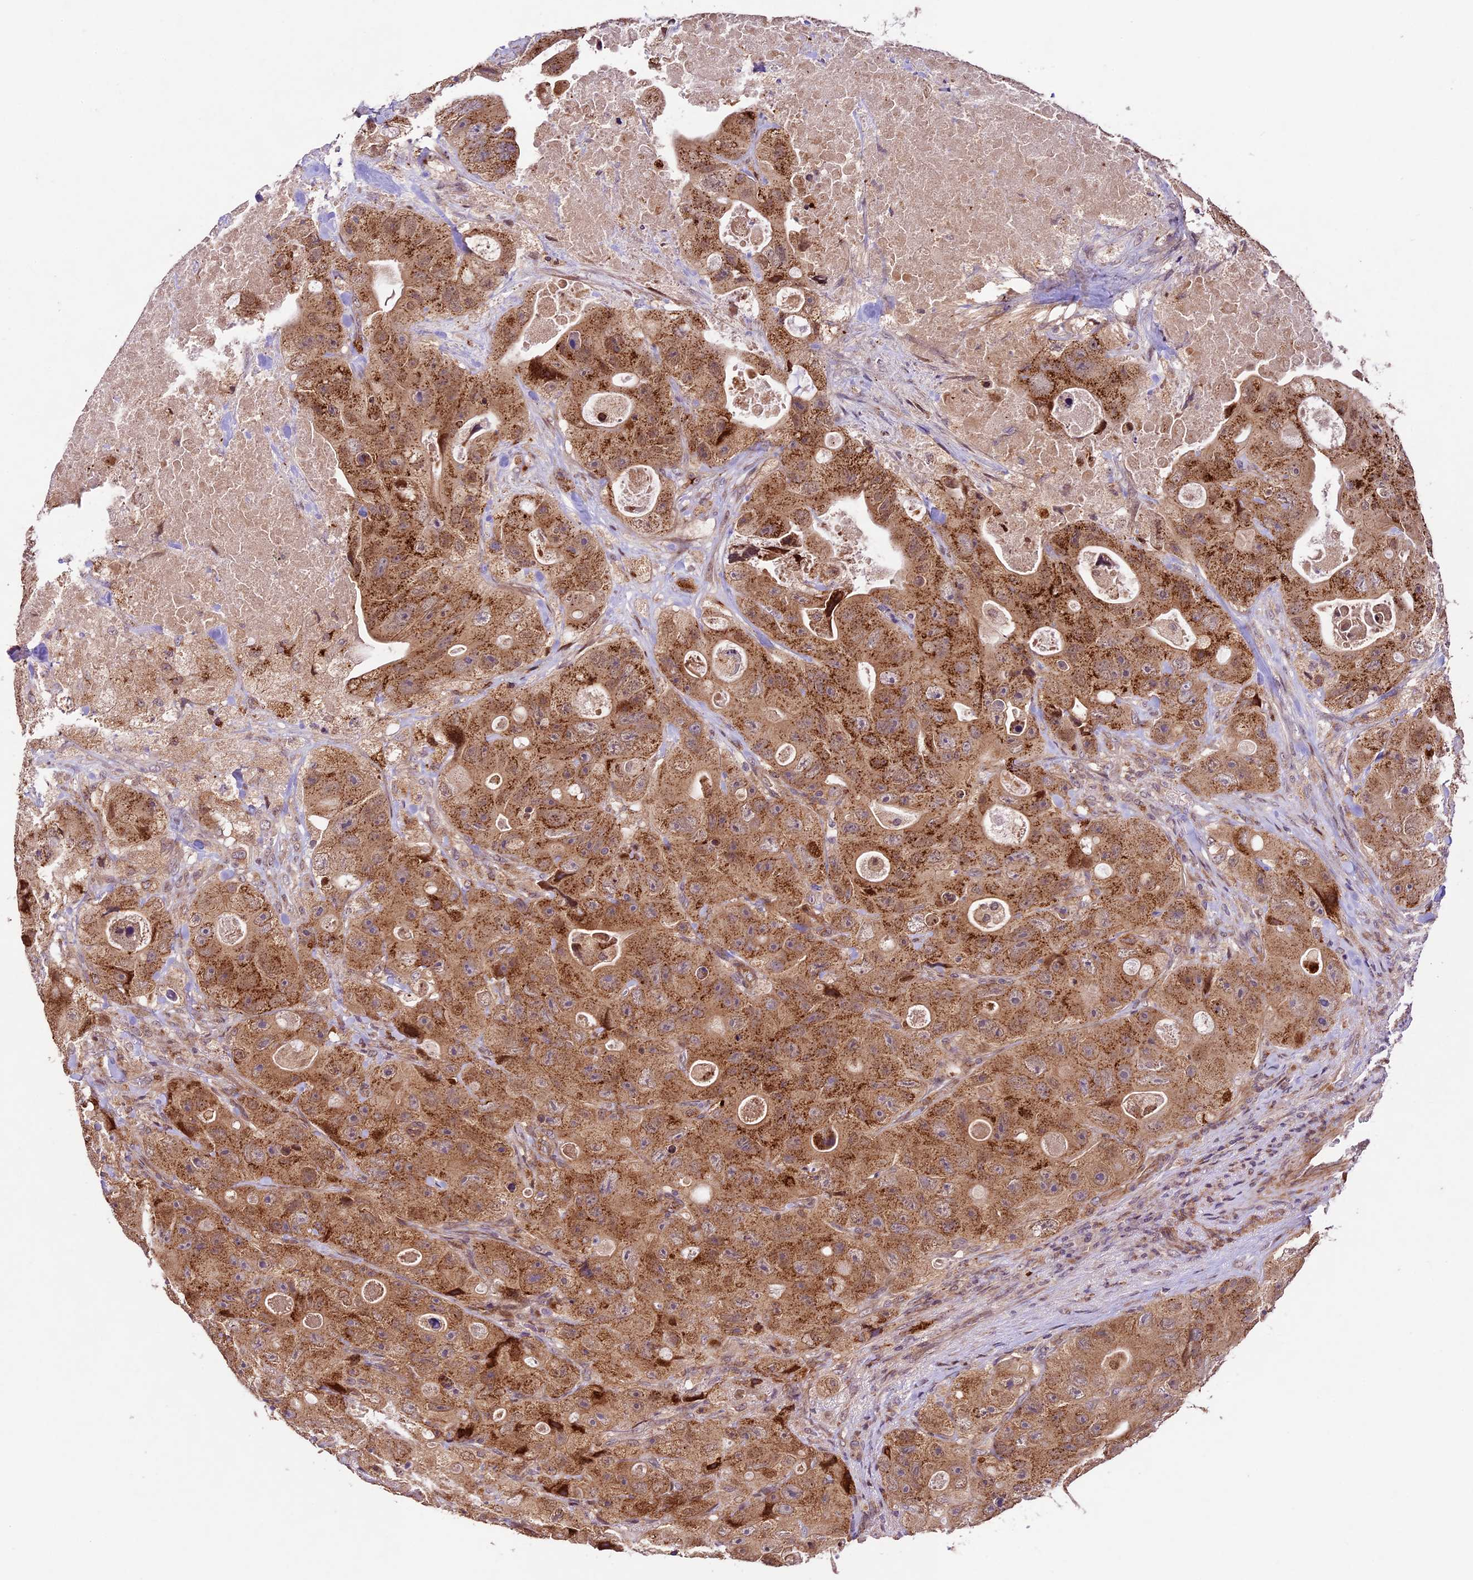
{"staining": {"intensity": "strong", "quantity": ">75%", "location": "cytoplasmic/membranous"}, "tissue": "colorectal cancer", "cell_type": "Tumor cells", "image_type": "cancer", "snomed": [{"axis": "morphology", "description": "Adenocarcinoma, NOS"}, {"axis": "topography", "description": "Colon"}], "caption": "A histopathology image showing strong cytoplasmic/membranous expression in about >75% of tumor cells in adenocarcinoma (colorectal), as visualized by brown immunohistochemical staining.", "gene": "CCSER1", "patient": {"sex": "female", "age": 46}}